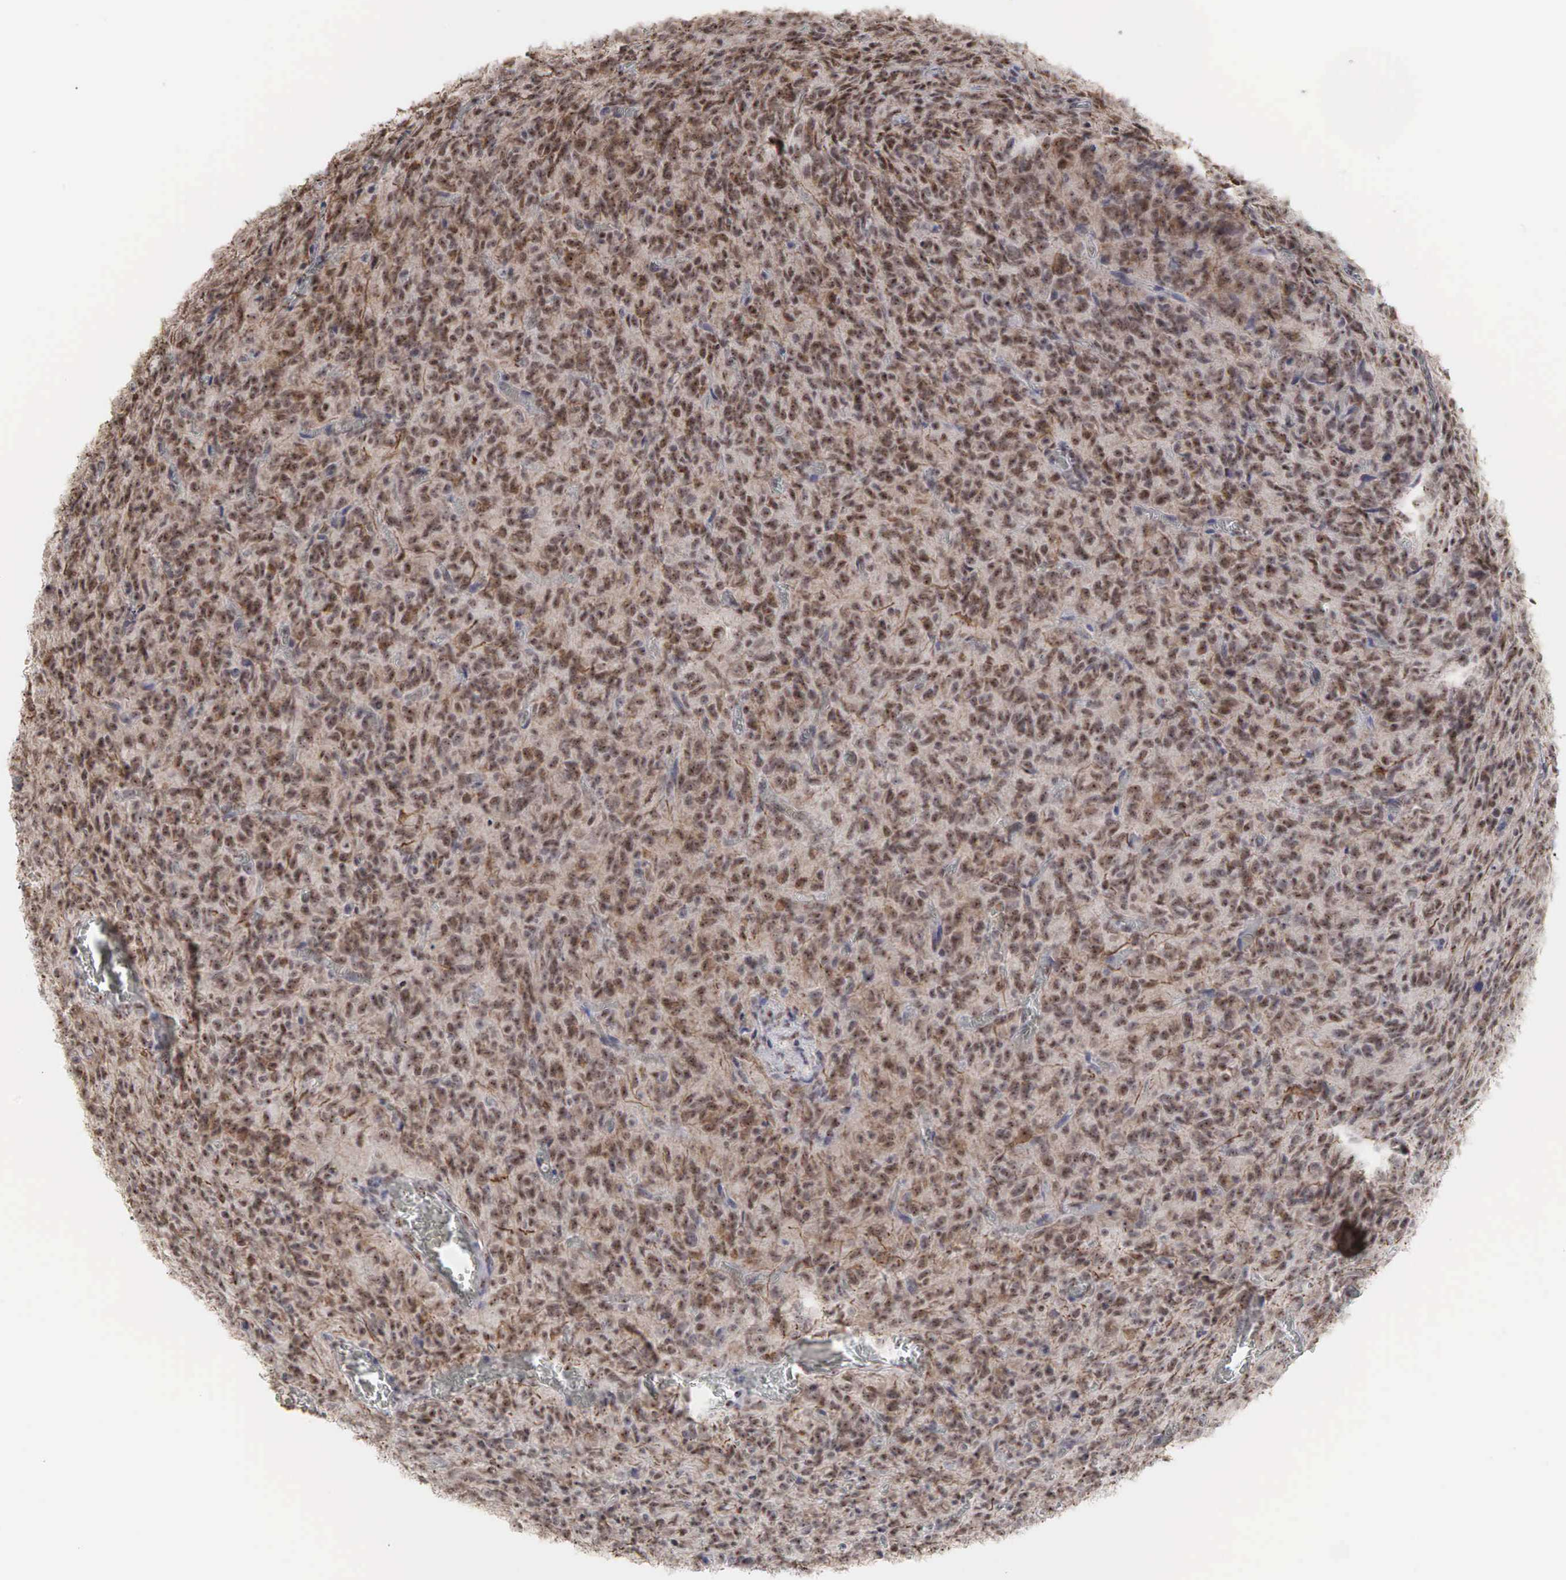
{"staining": {"intensity": "moderate", "quantity": ">75%", "location": "cytoplasmic/membranous,nuclear"}, "tissue": "glioma", "cell_type": "Tumor cells", "image_type": "cancer", "snomed": [{"axis": "morphology", "description": "Glioma, malignant, High grade"}, {"axis": "topography", "description": "Brain"}], "caption": "Protein staining of glioma tissue demonstrates moderate cytoplasmic/membranous and nuclear expression in approximately >75% of tumor cells.", "gene": "DKC1", "patient": {"sex": "male", "age": 56}}